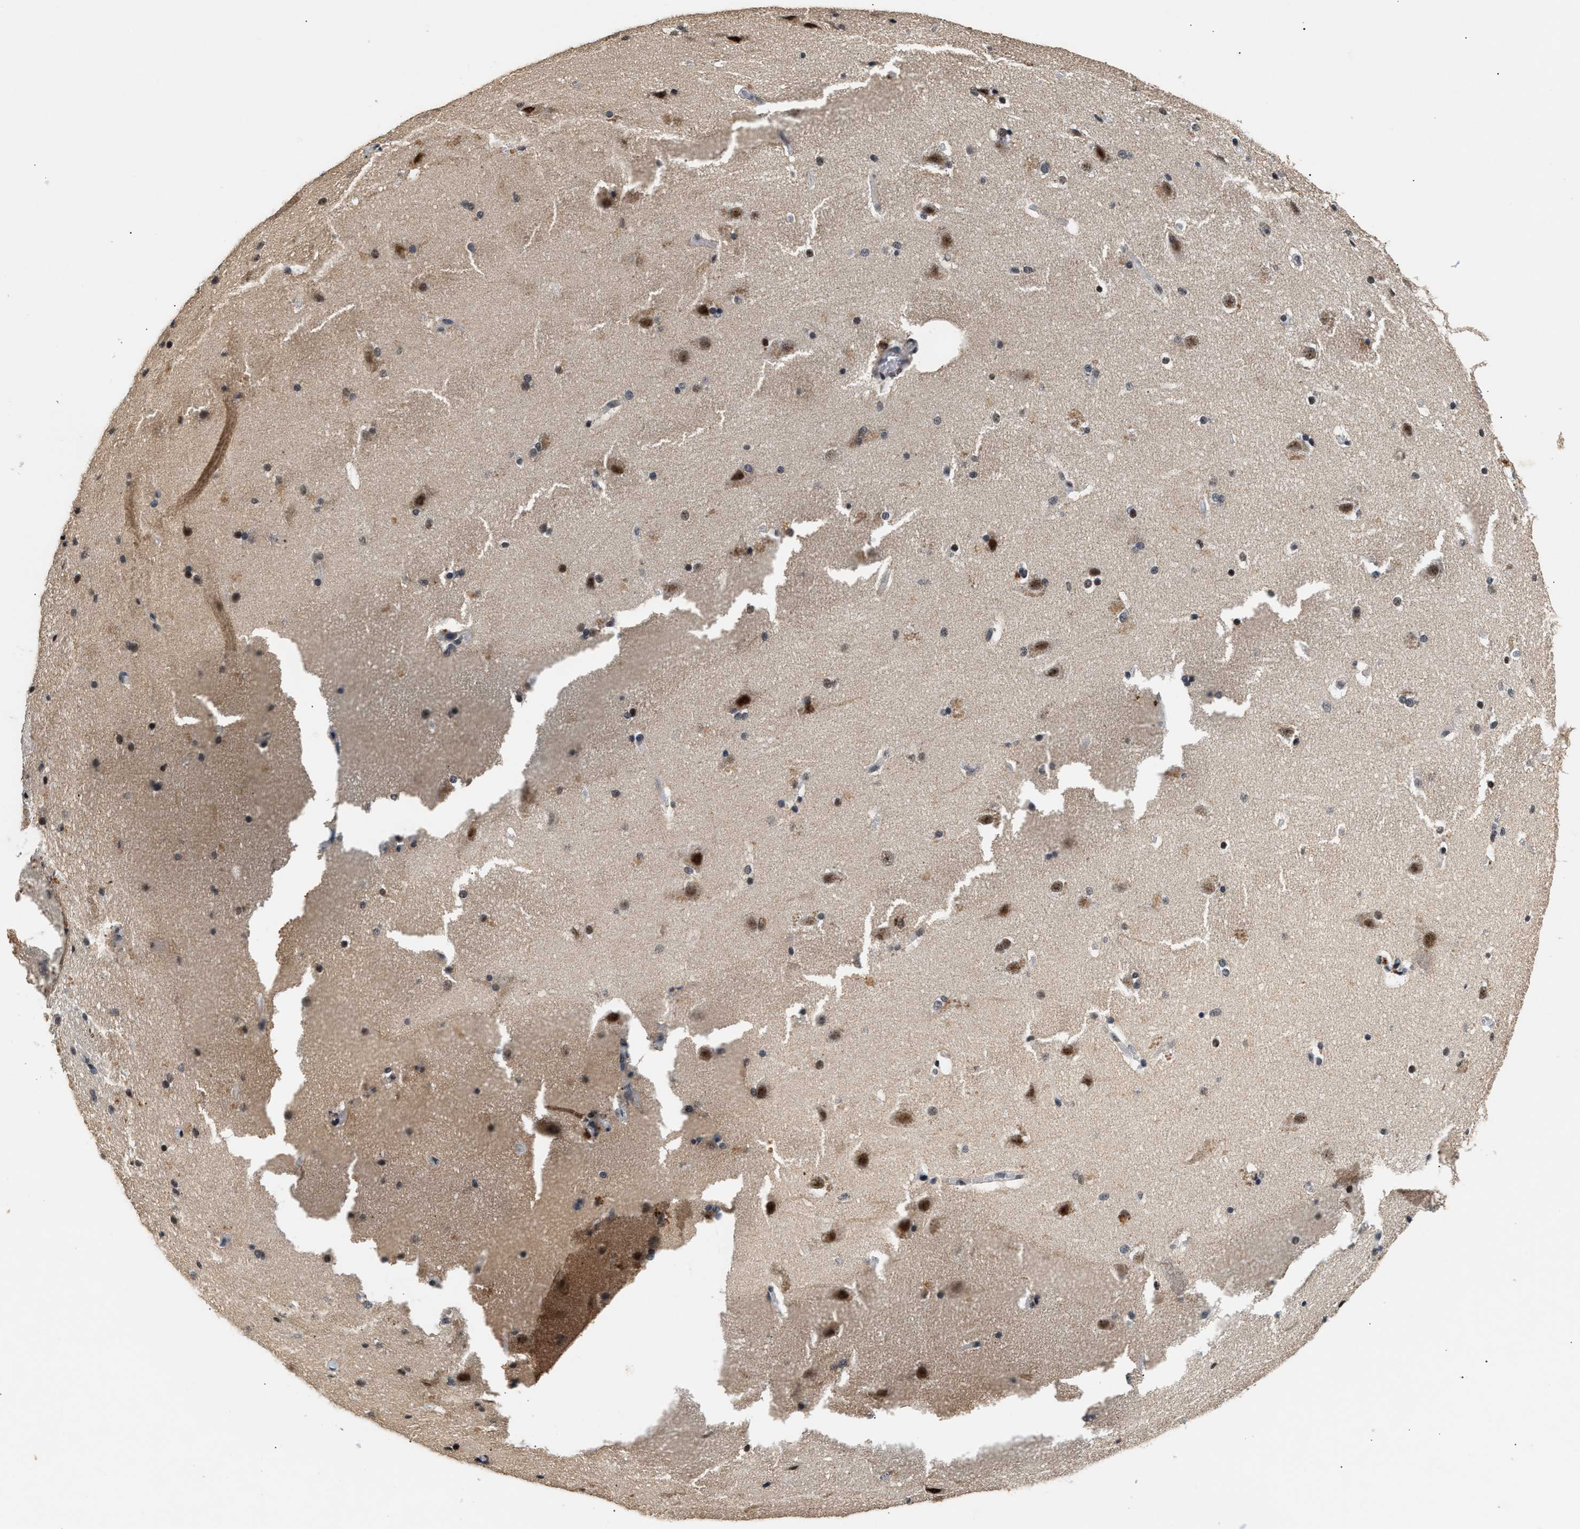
{"staining": {"intensity": "negative", "quantity": "none", "location": "none"}, "tissue": "cerebral cortex", "cell_type": "Endothelial cells", "image_type": "normal", "snomed": [{"axis": "morphology", "description": "Normal tissue, NOS"}, {"axis": "topography", "description": "Cerebral cortex"}, {"axis": "topography", "description": "Hippocampus"}], "caption": "Endothelial cells show no significant staining in benign cerebral cortex. Brightfield microscopy of IHC stained with DAB (3,3'-diaminobenzidine) (brown) and hematoxylin (blue), captured at high magnification.", "gene": "THOC1", "patient": {"sex": "female", "age": 19}}